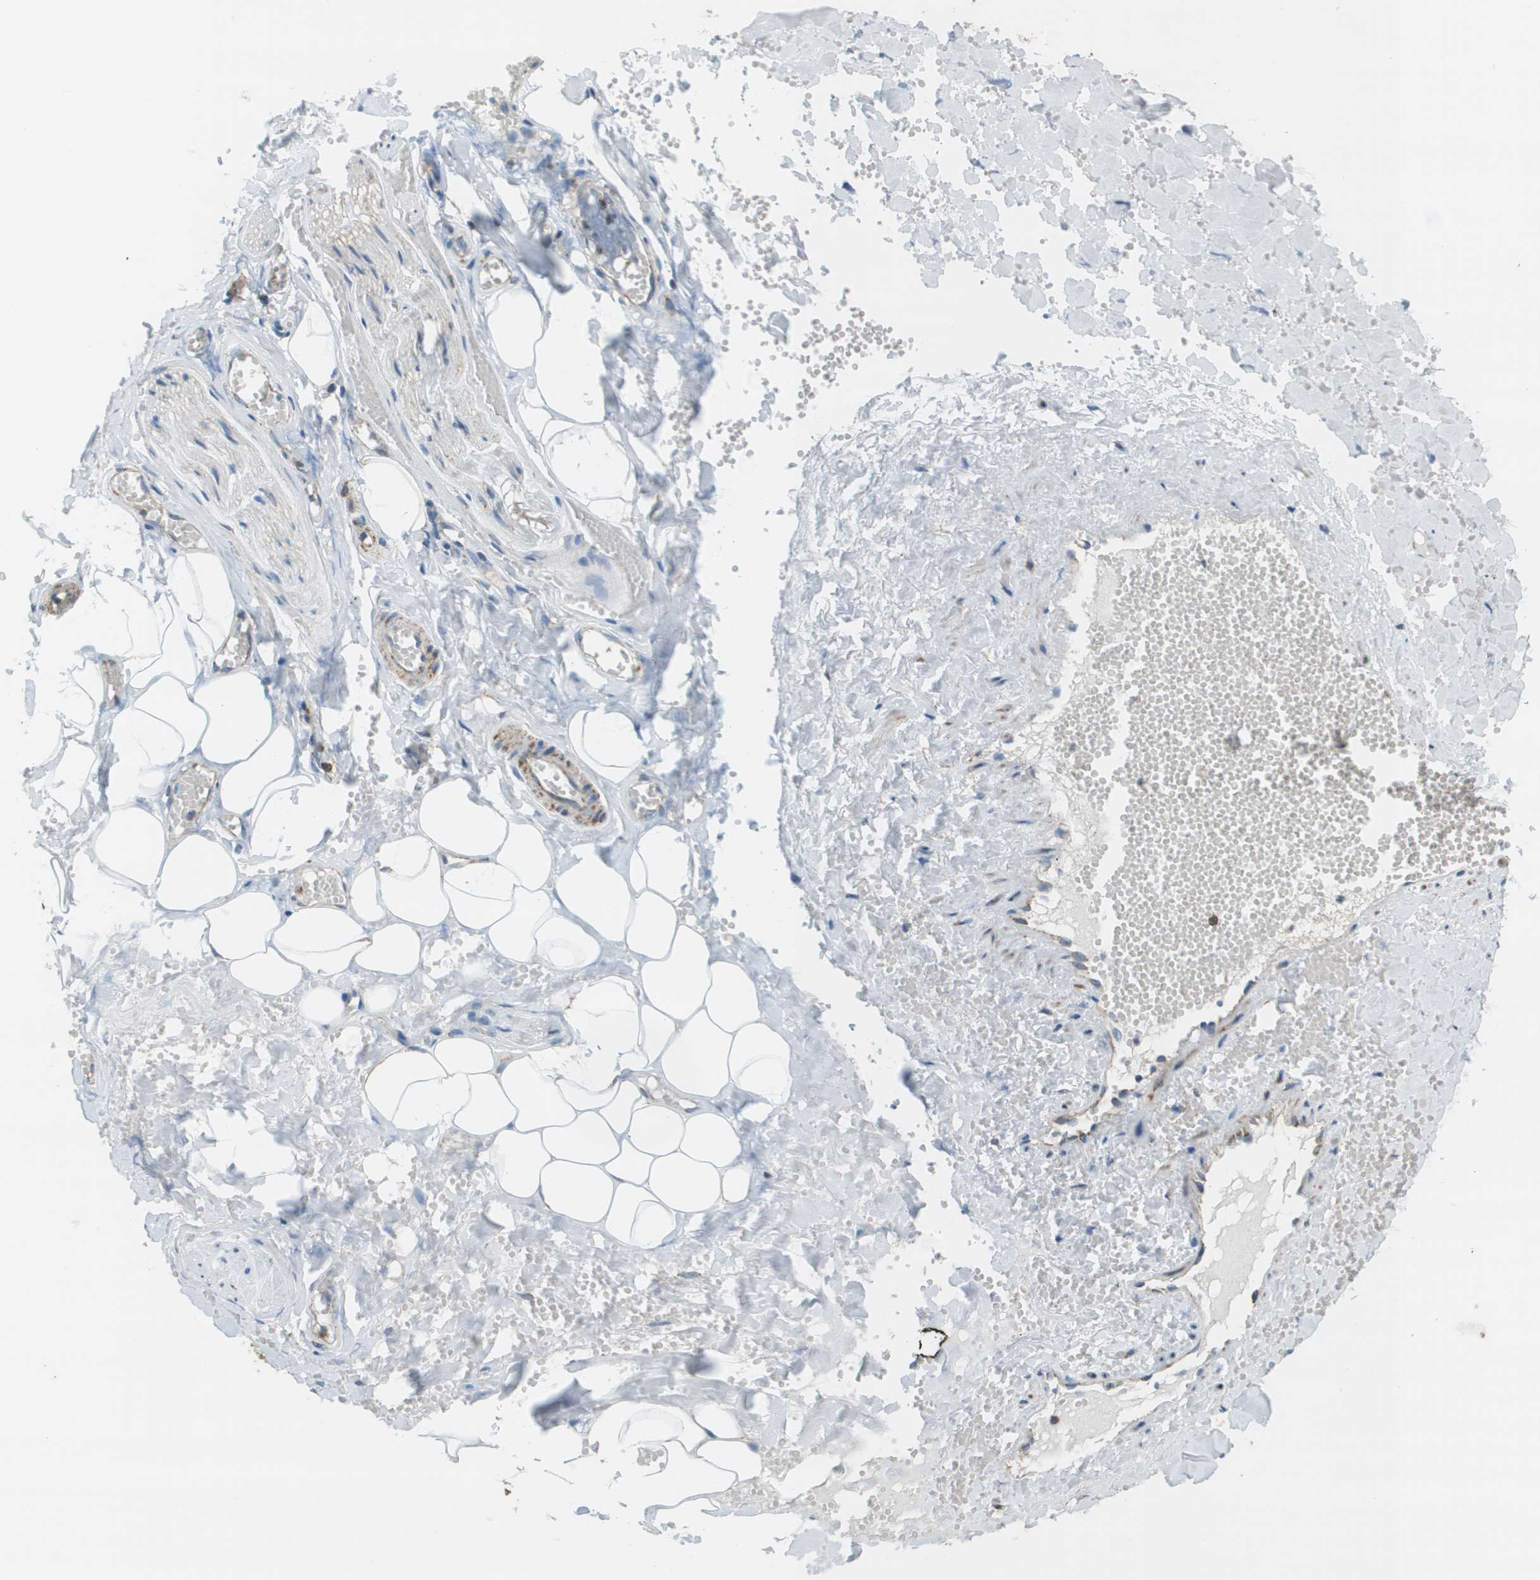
{"staining": {"intensity": "strong", "quantity": ">75%", "location": "cytoplasmic/membranous"}, "tissue": "salivary gland", "cell_type": "Glandular cells", "image_type": "normal", "snomed": [{"axis": "morphology", "description": "Normal tissue, NOS"}, {"axis": "topography", "description": "Salivary gland"}], "caption": "Immunohistochemical staining of normal human salivary gland exhibits strong cytoplasmic/membranous protein staining in about >75% of glandular cells.", "gene": "FH", "patient": {"sex": "male", "age": 62}}